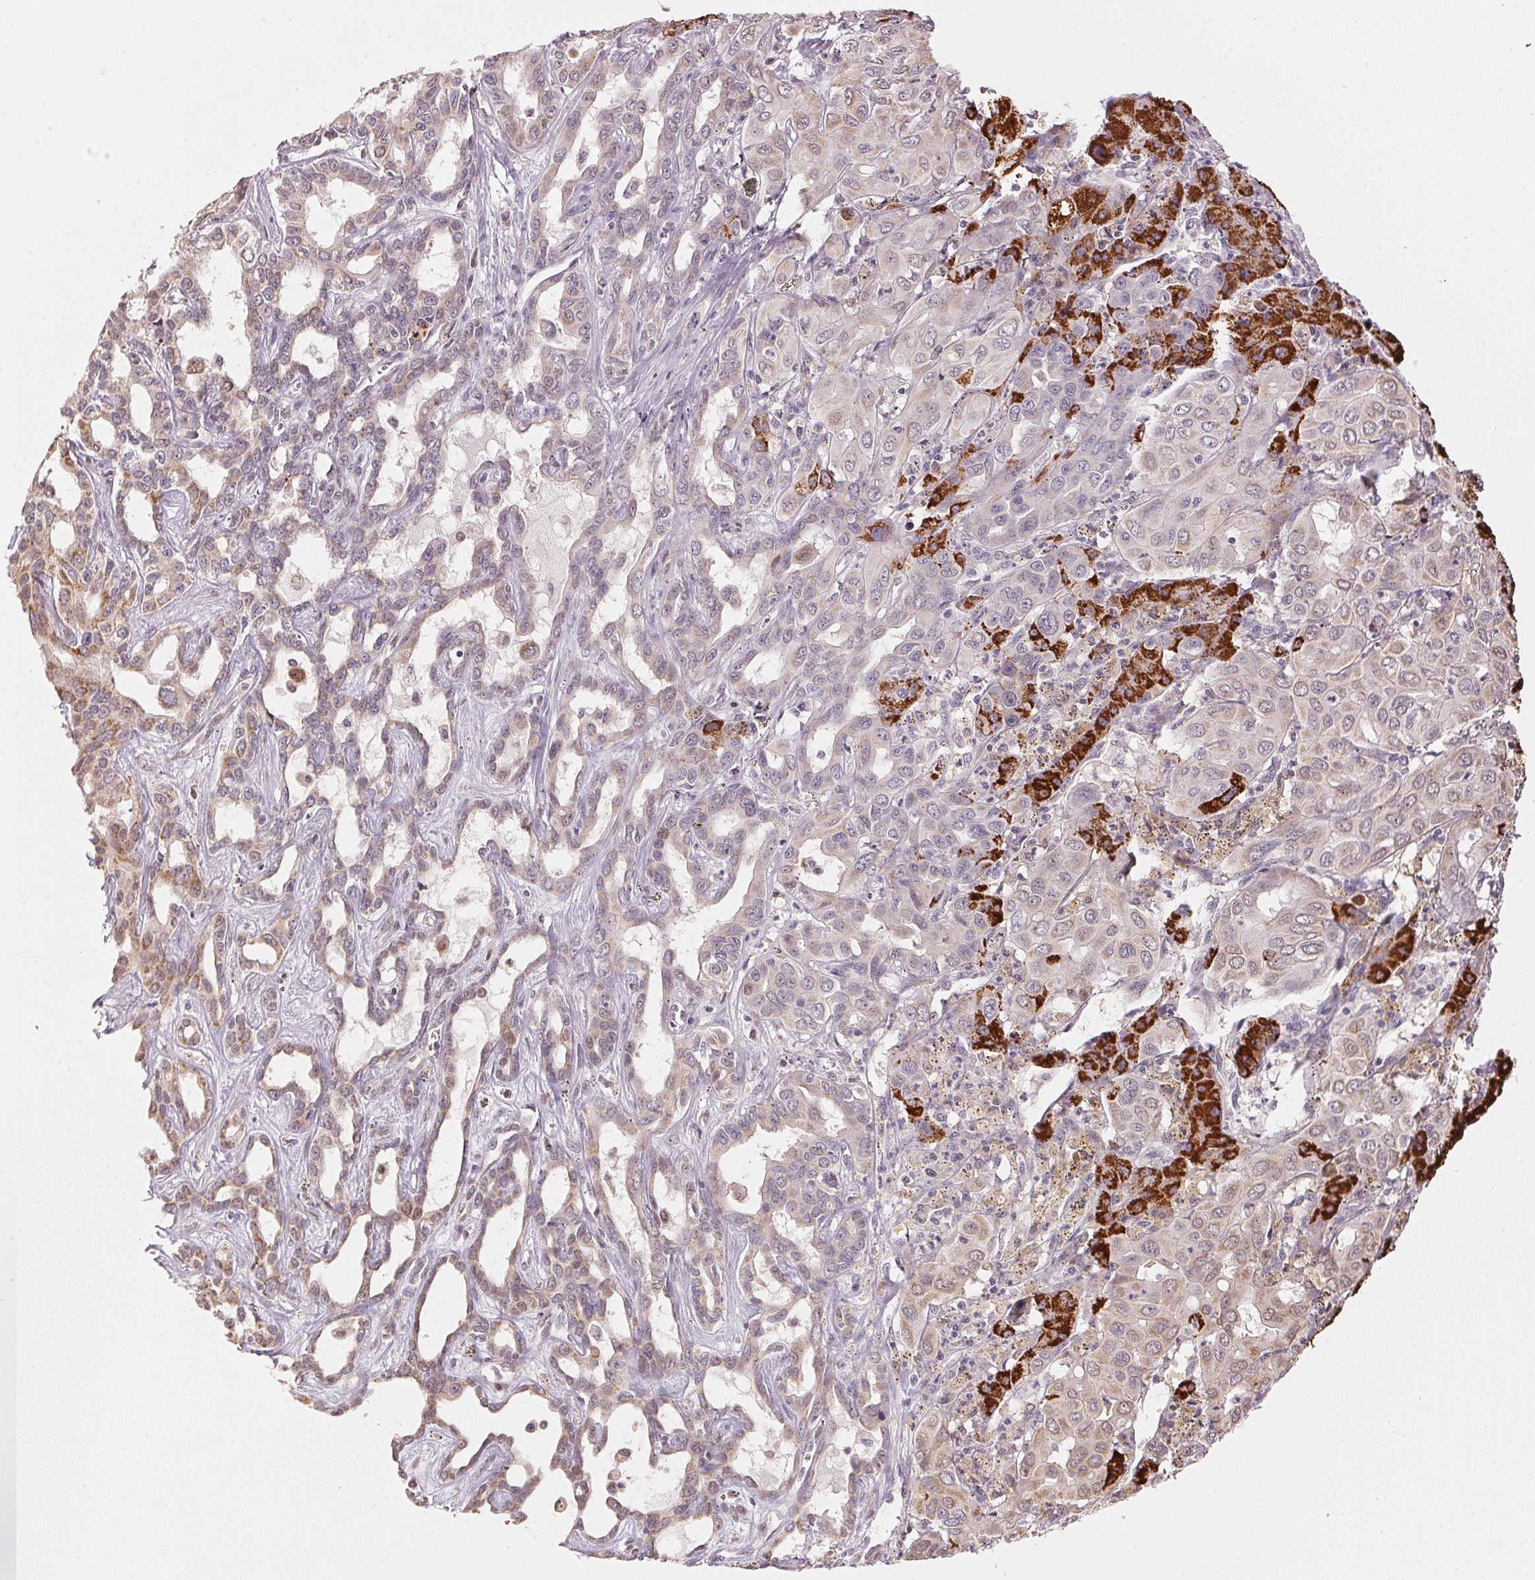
{"staining": {"intensity": "strong", "quantity": "<25%", "location": "cytoplasmic/membranous"}, "tissue": "liver cancer", "cell_type": "Tumor cells", "image_type": "cancer", "snomed": [{"axis": "morphology", "description": "Cholangiocarcinoma"}, {"axis": "topography", "description": "Liver"}], "caption": "A brown stain shows strong cytoplasmic/membranous positivity of a protein in cholangiocarcinoma (liver) tumor cells.", "gene": "SC5D", "patient": {"sex": "female", "age": 60}}